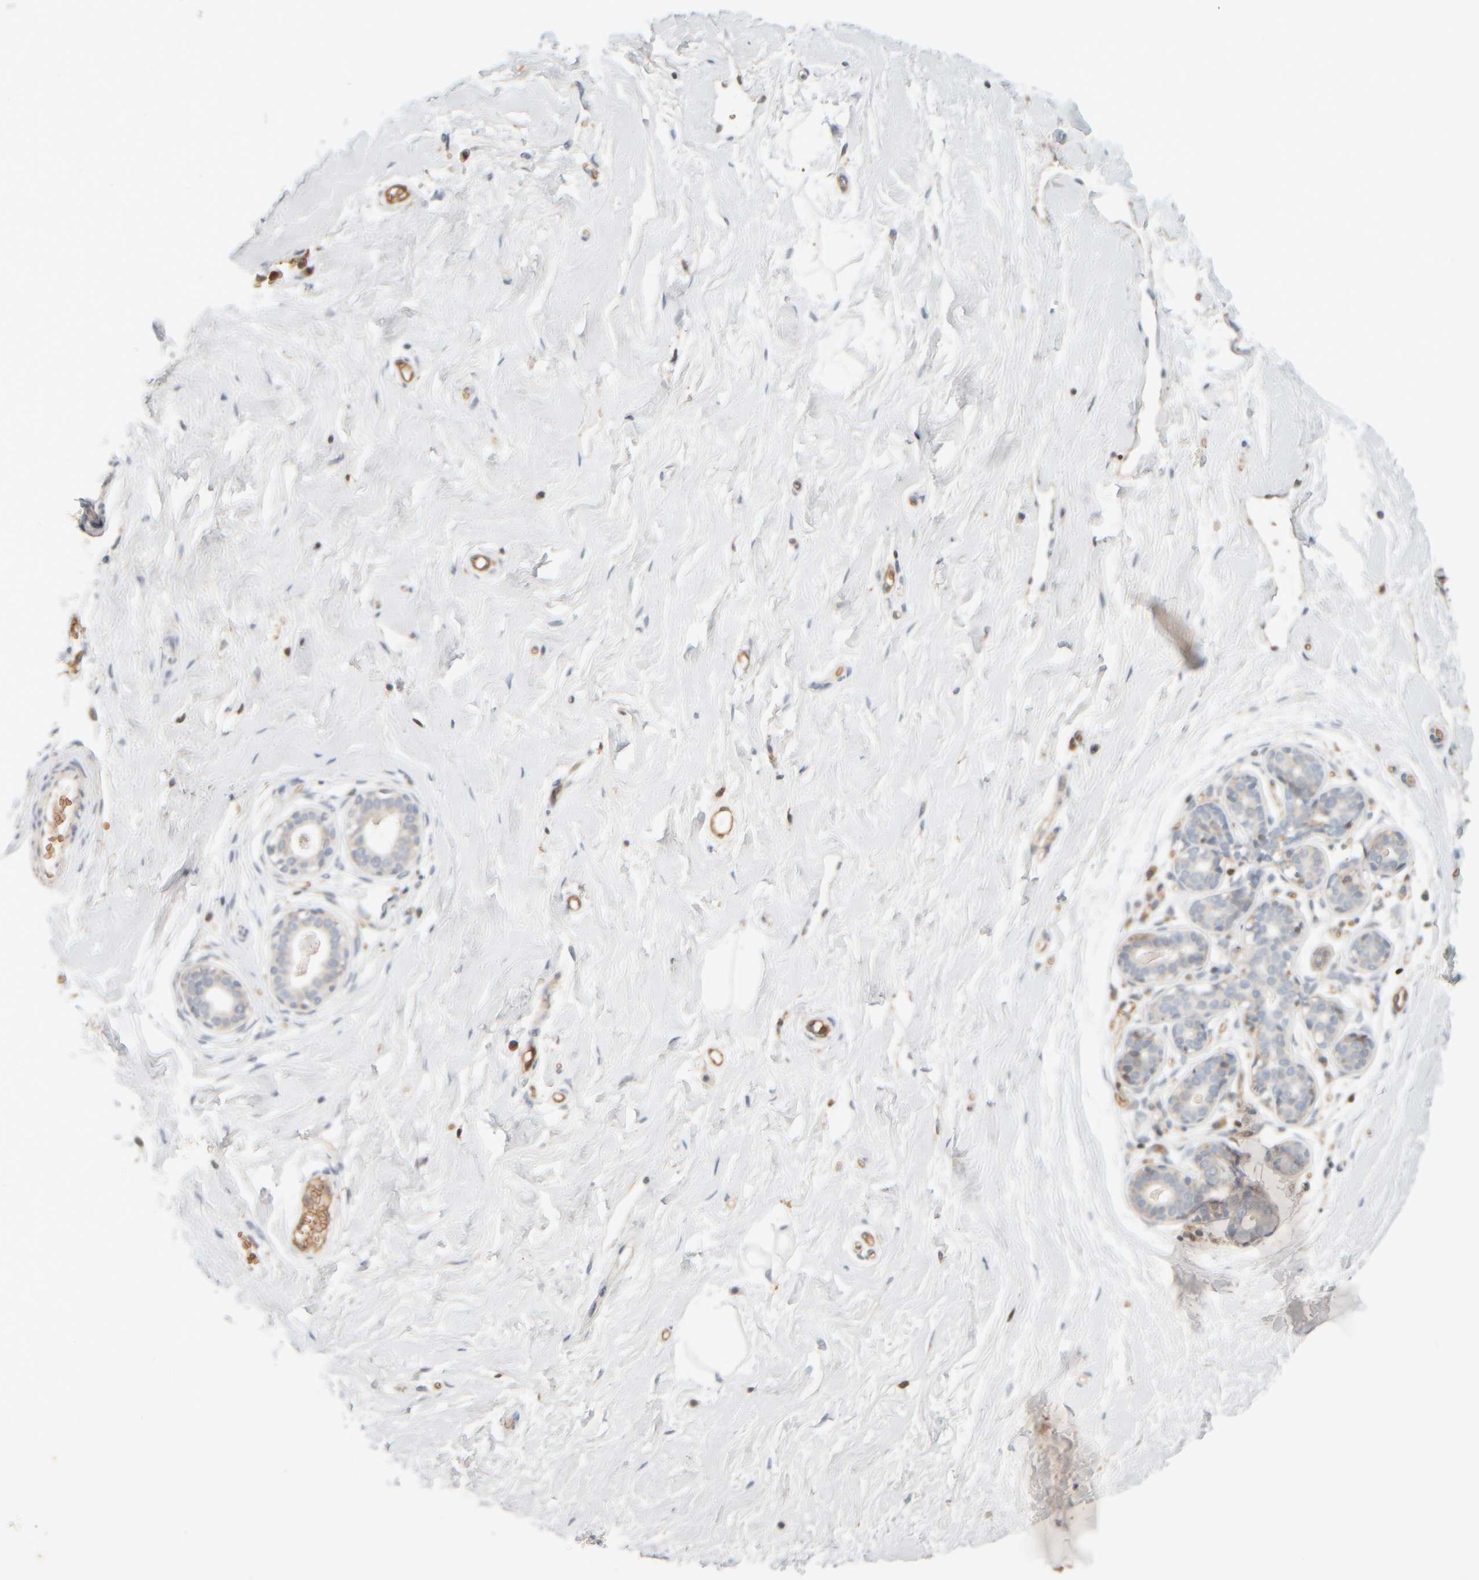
{"staining": {"intensity": "negative", "quantity": "none", "location": "none"}, "tissue": "breast", "cell_type": "Adipocytes", "image_type": "normal", "snomed": [{"axis": "morphology", "description": "Normal tissue, NOS"}, {"axis": "topography", "description": "Breast"}], "caption": "Breast stained for a protein using immunohistochemistry exhibits no expression adipocytes.", "gene": "AARSD1", "patient": {"sex": "female", "age": 23}}